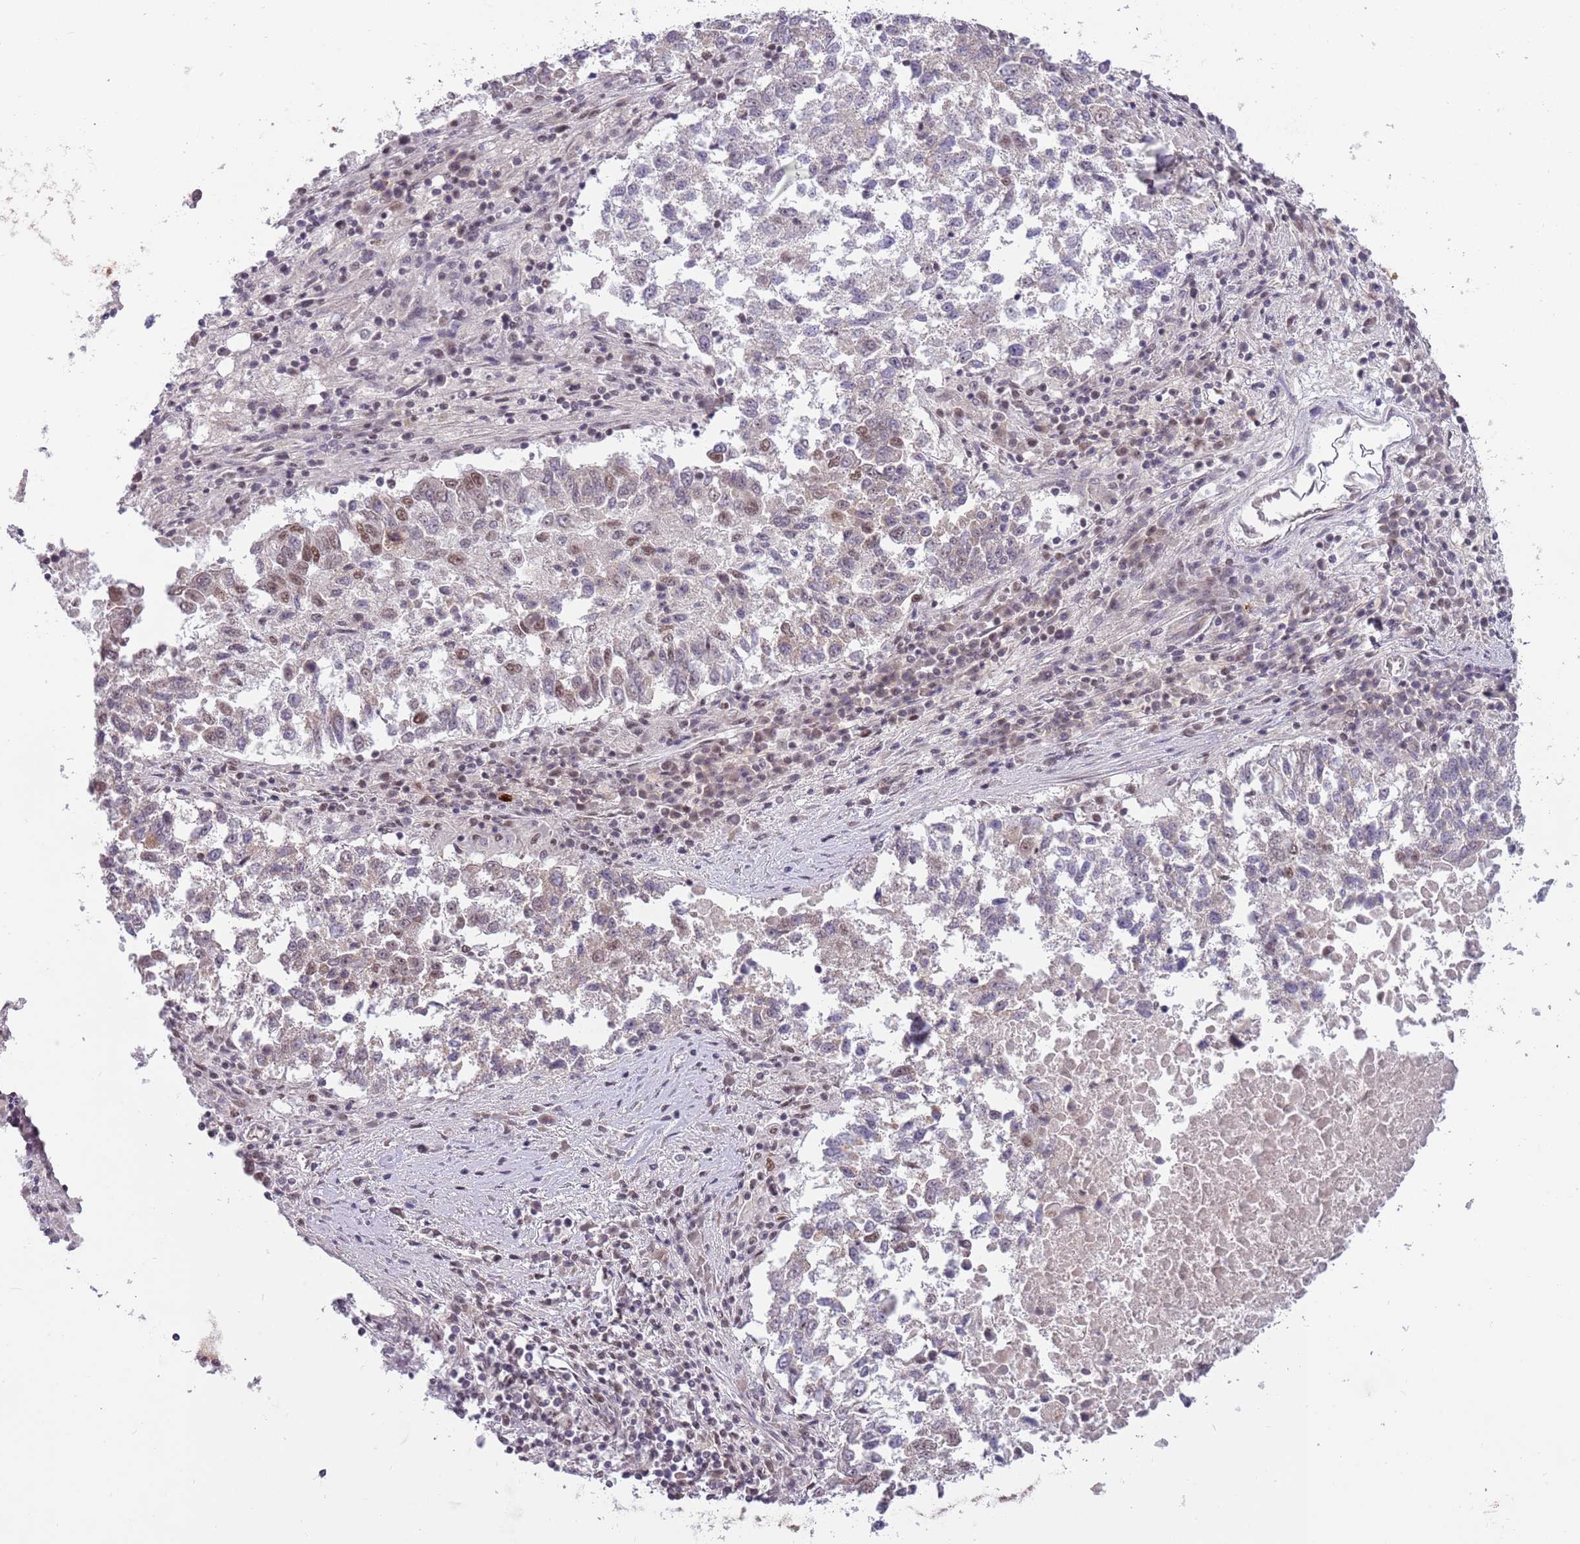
{"staining": {"intensity": "weak", "quantity": "<25%", "location": "nuclear"}, "tissue": "lung cancer", "cell_type": "Tumor cells", "image_type": "cancer", "snomed": [{"axis": "morphology", "description": "Squamous cell carcinoma, NOS"}, {"axis": "topography", "description": "Lung"}], "caption": "This is an immunohistochemistry photomicrograph of human lung cancer. There is no expression in tumor cells.", "gene": "FAM120AOS", "patient": {"sex": "male", "age": 73}}